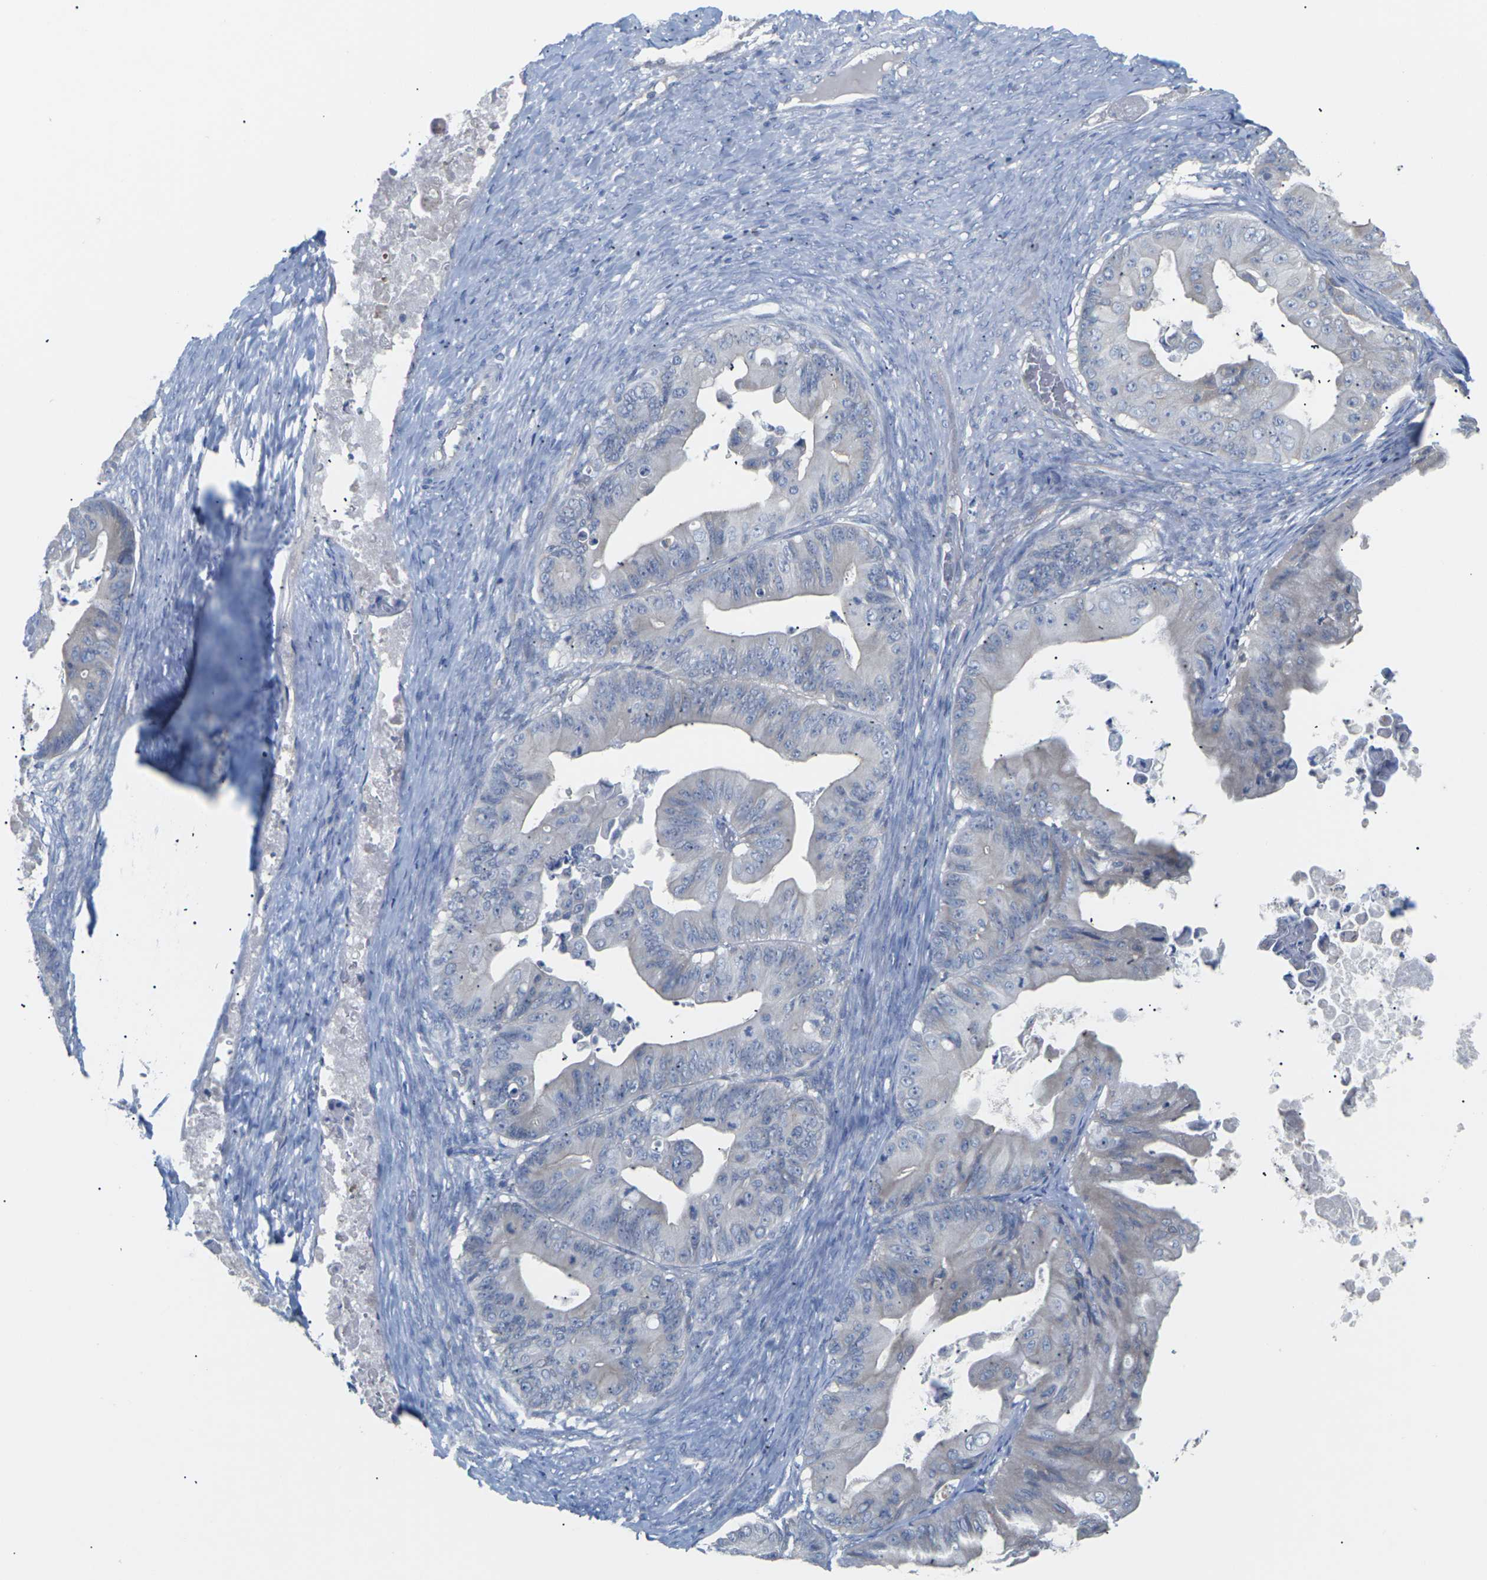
{"staining": {"intensity": "negative", "quantity": "none", "location": "none"}, "tissue": "ovarian cancer", "cell_type": "Tumor cells", "image_type": "cancer", "snomed": [{"axis": "morphology", "description": "Cystadenocarcinoma, mucinous, NOS"}, {"axis": "topography", "description": "Ovary"}], "caption": "Histopathology image shows no protein staining in tumor cells of mucinous cystadenocarcinoma (ovarian) tissue.", "gene": "TMCO4", "patient": {"sex": "female", "age": 37}}